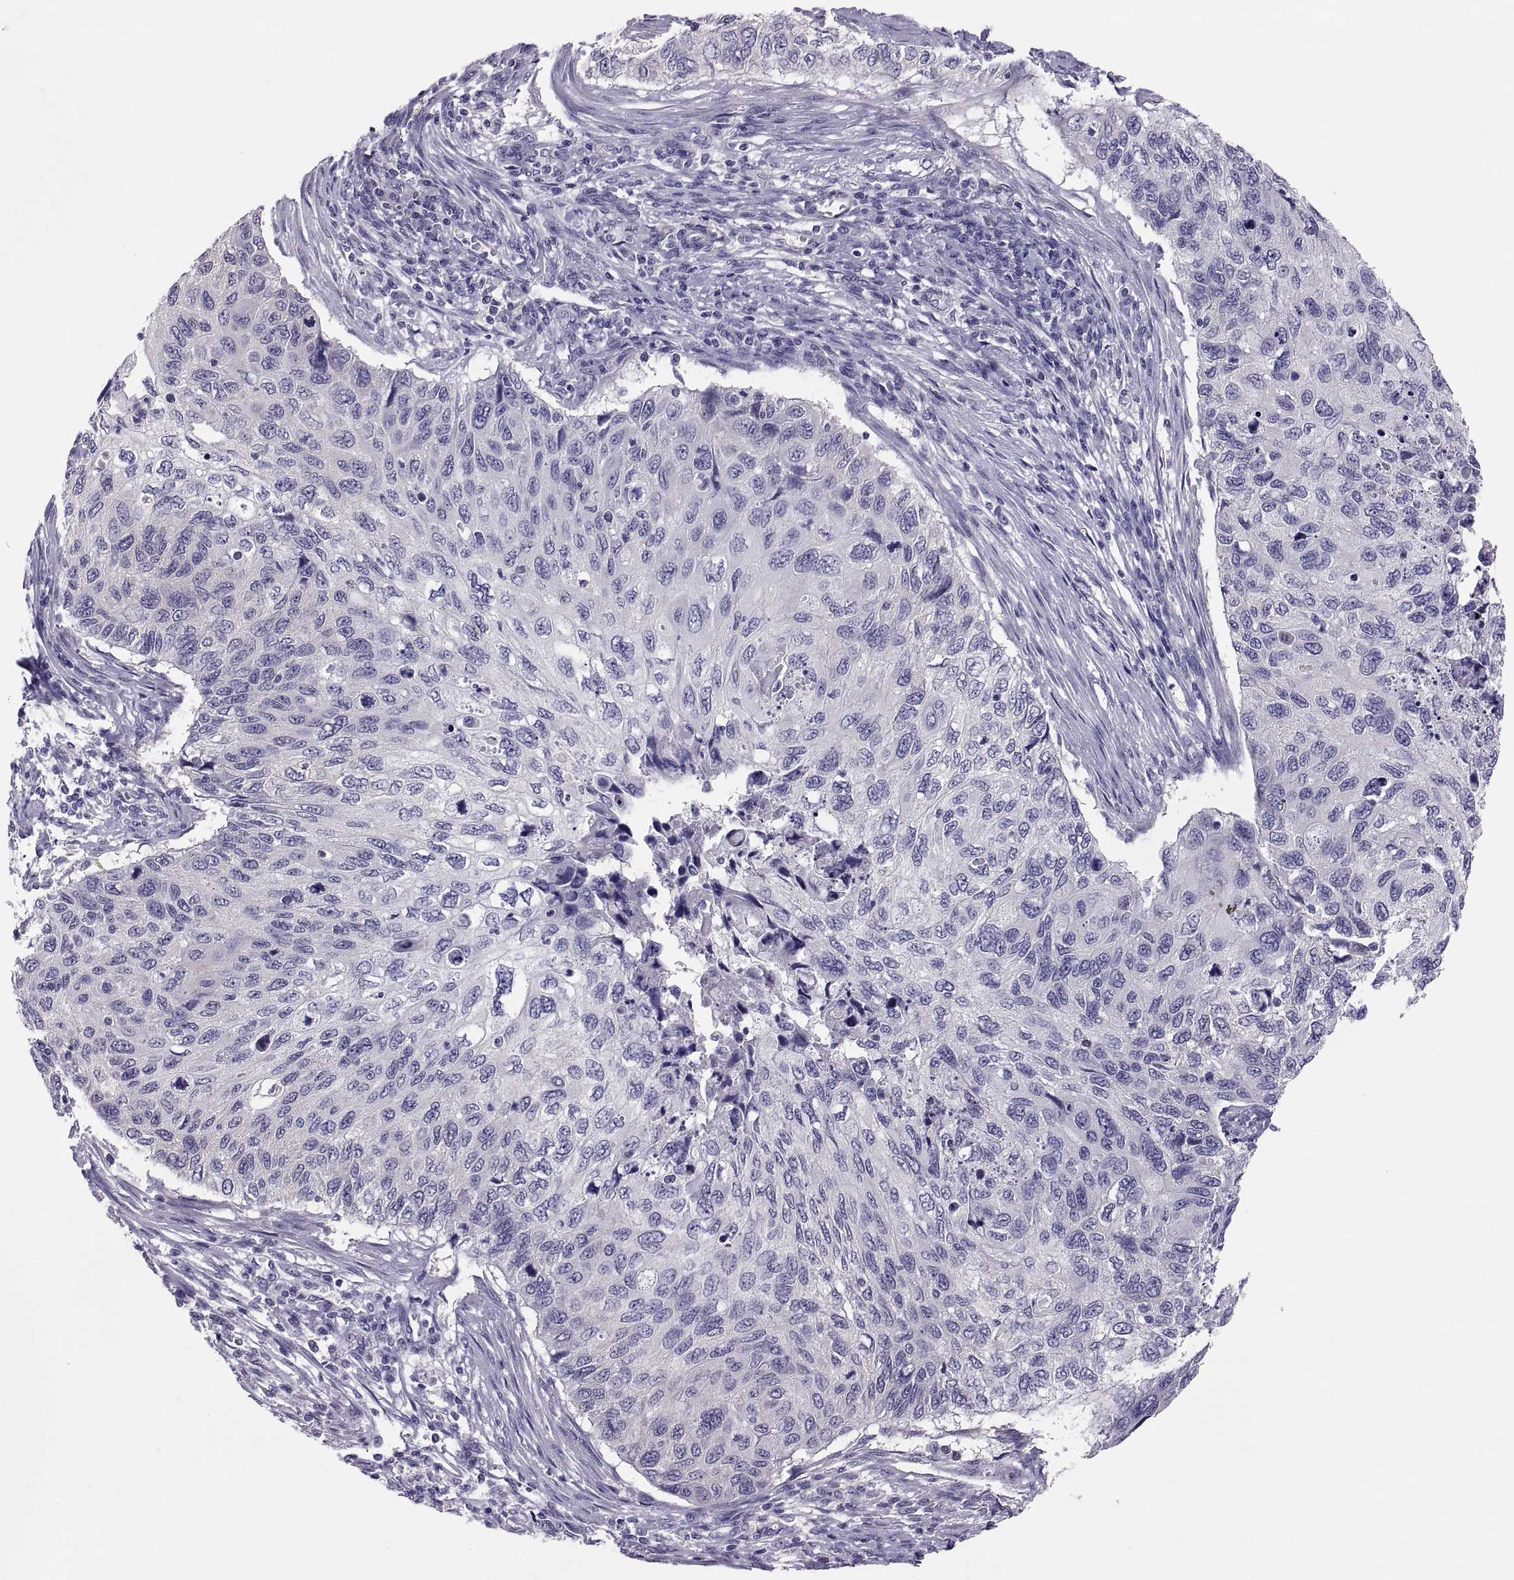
{"staining": {"intensity": "negative", "quantity": "none", "location": "none"}, "tissue": "cervical cancer", "cell_type": "Tumor cells", "image_type": "cancer", "snomed": [{"axis": "morphology", "description": "Squamous cell carcinoma, NOS"}, {"axis": "topography", "description": "Cervix"}], "caption": "Immunohistochemistry micrograph of neoplastic tissue: cervical squamous cell carcinoma stained with DAB reveals no significant protein positivity in tumor cells. (DAB IHC, high magnification).", "gene": "STRC", "patient": {"sex": "female", "age": 70}}